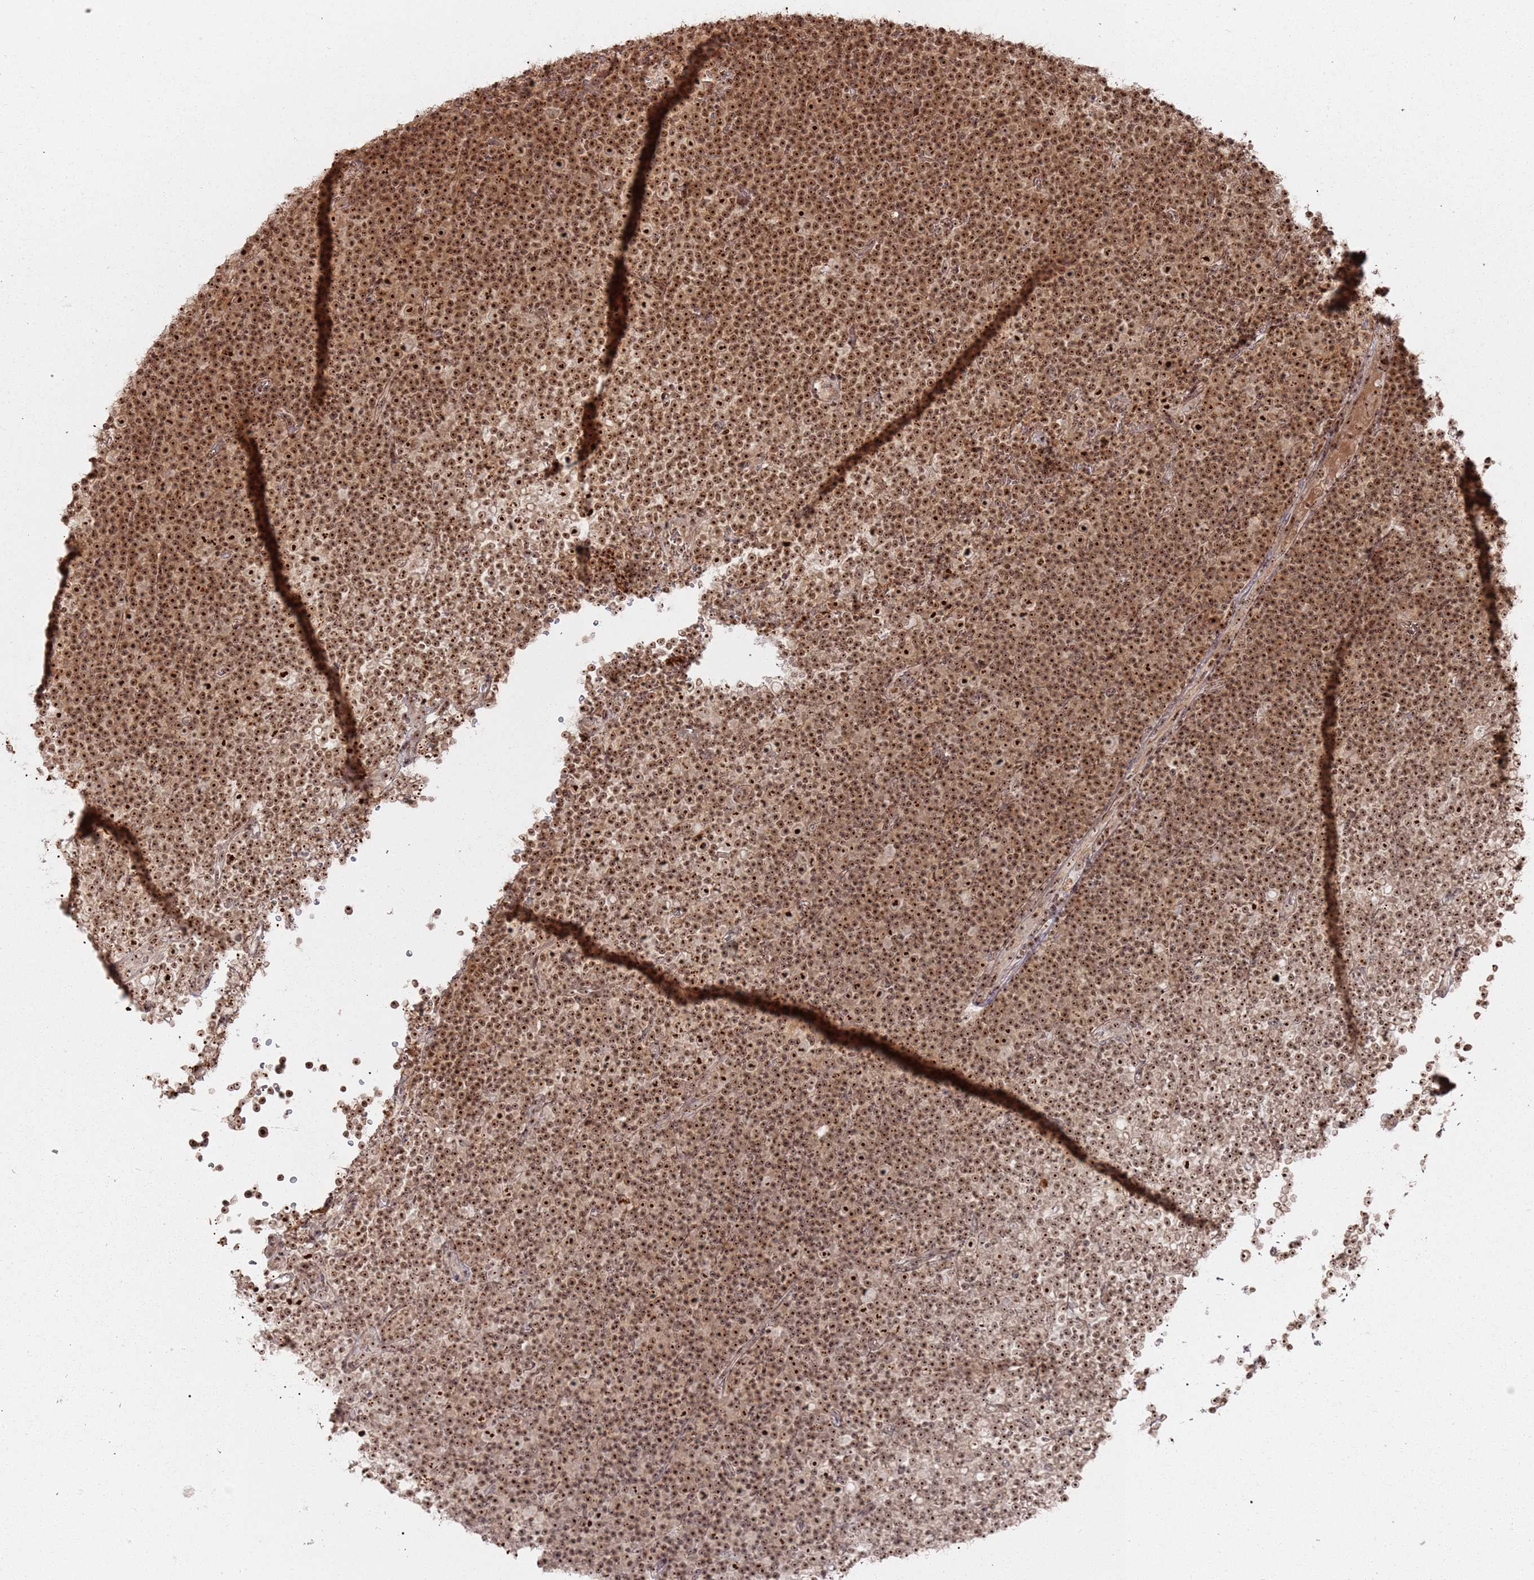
{"staining": {"intensity": "strong", "quantity": ">75%", "location": "nuclear"}, "tissue": "lymphoma", "cell_type": "Tumor cells", "image_type": "cancer", "snomed": [{"axis": "morphology", "description": "Malignant lymphoma, non-Hodgkin's type, Low grade"}, {"axis": "topography", "description": "Lymph node"}], "caption": "Human lymphoma stained with a protein marker reveals strong staining in tumor cells.", "gene": "UTP11", "patient": {"sex": "female", "age": 67}}